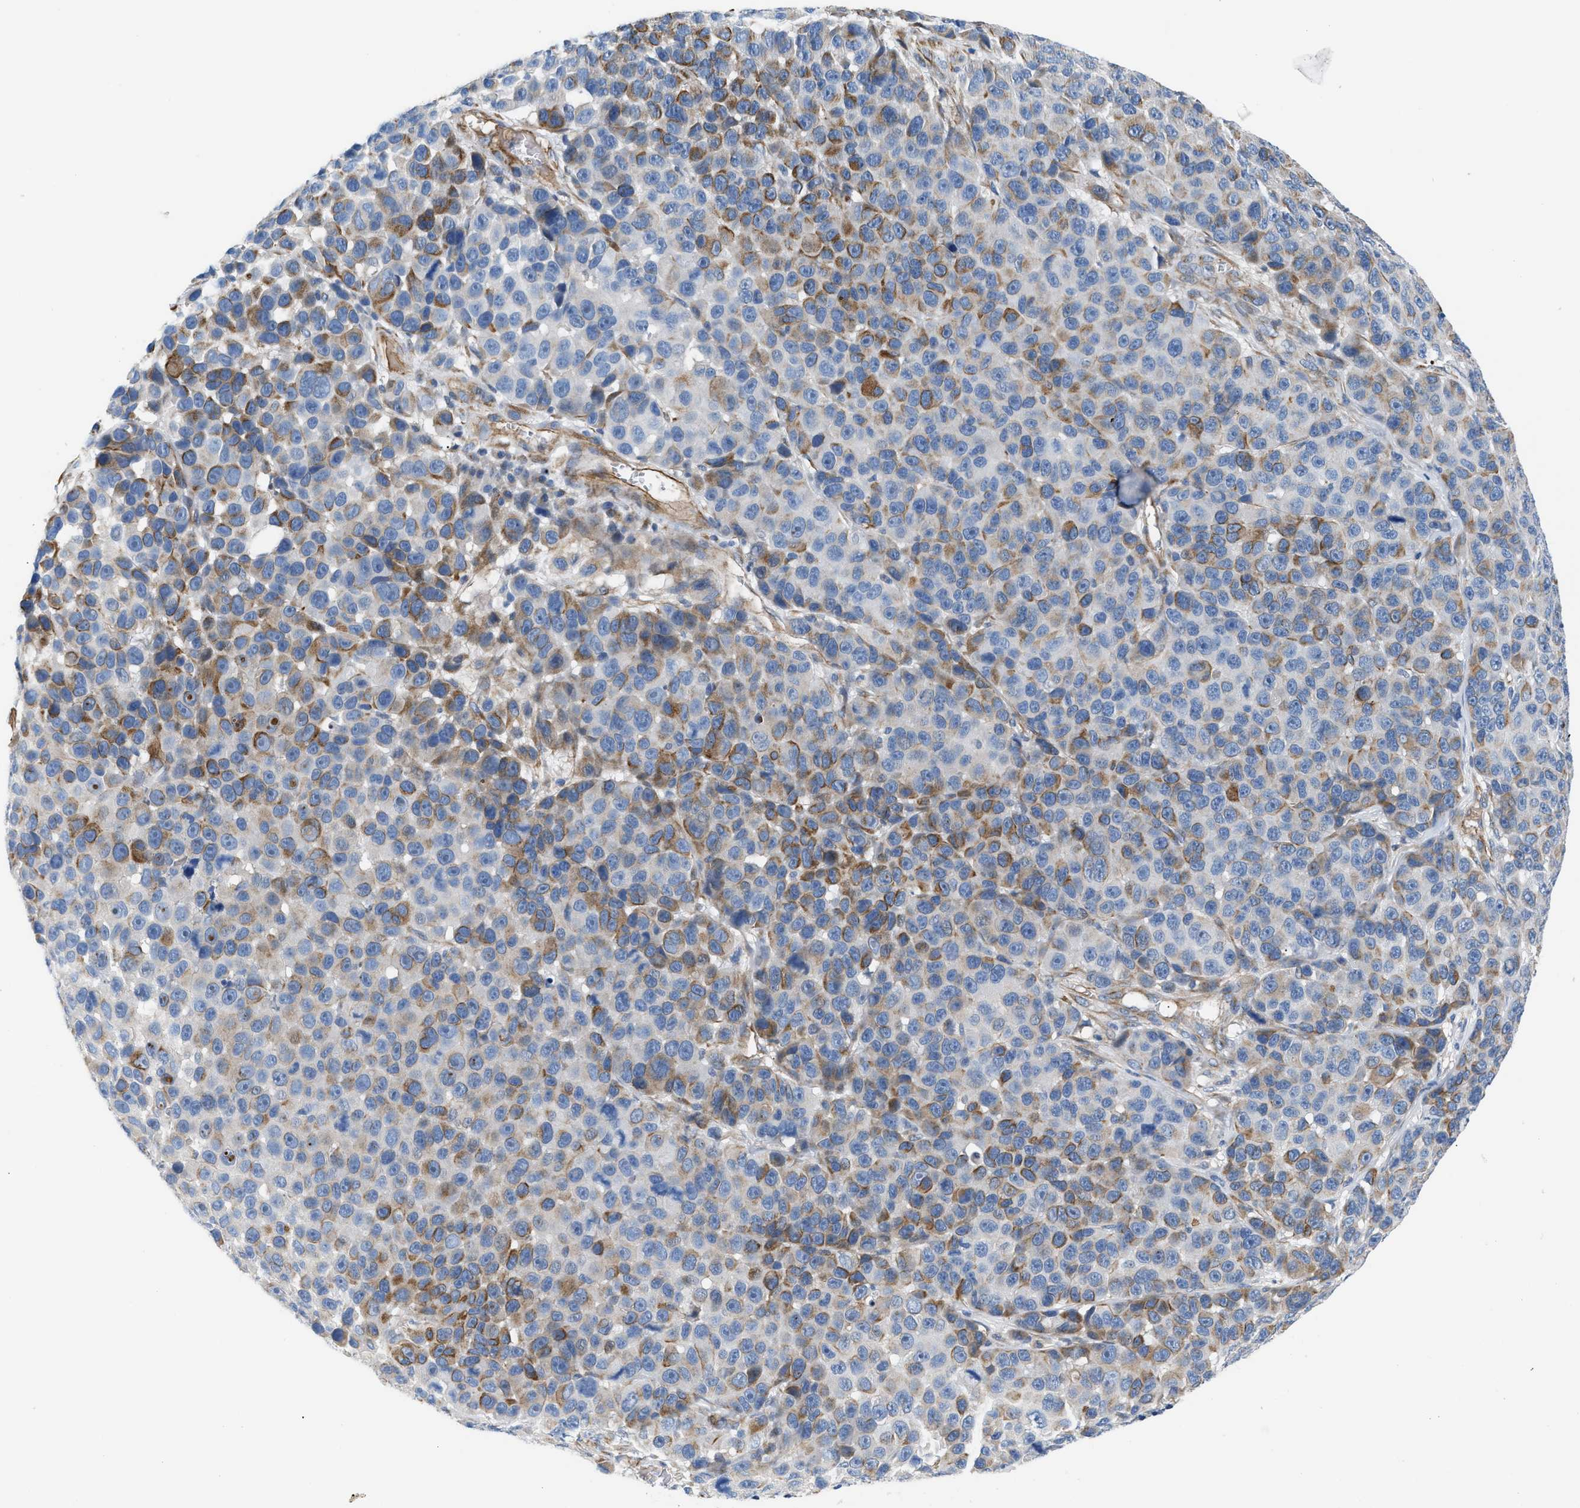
{"staining": {"intensity": "moderate", "quantity": "25%-75%", "location": "cytoplasmic/membranous"}, "tissue": "melanoma", "cell_type": "Tumor cells", "image_type": "cancer", "snomed": [{"axis": "morphology", "description": "Malignant melanoma, NOS"}, {"axis": "topography", "description": "Skin"}], "caption": "Human malignant melanoma stained with a brown dye exhibits moderate cytoplasmic/membranous positive positivity in approximately 25%-75% of tumor cells.", "gene": "TFPI", "patient": {"sex": "male", "age": 53}}